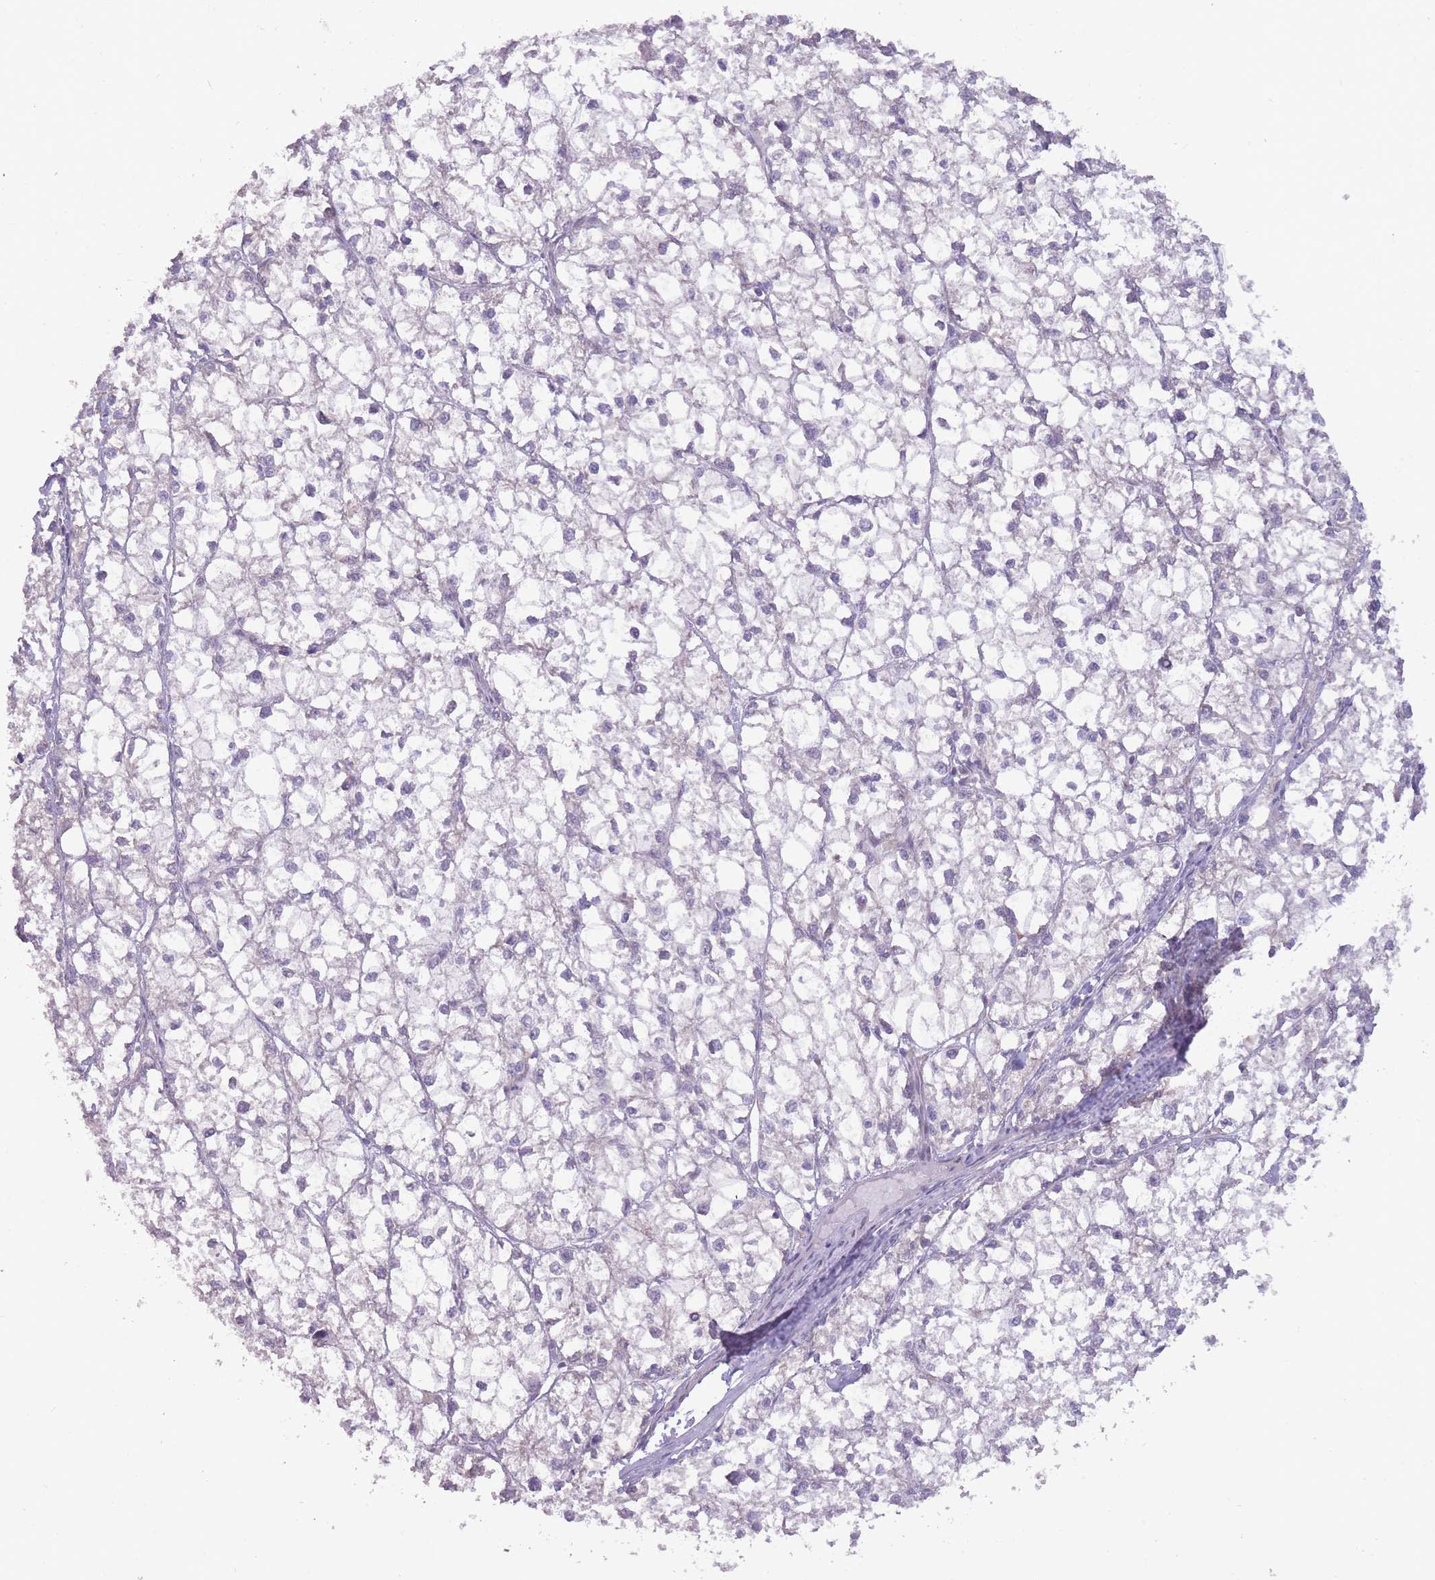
{"staining": {"intensity": "negative", "quantity": "none", "location": "none"}, "tissue": "liver cancer", "cell_type": "Tumor cells", "image_type": "cancer", "snomed": [{"axis": "morphology", "description": "Carcinoma, Hepatocellular, NOS"}, {"axis": "topography", "description": "Liver"}], "caption": "A micrograph of liver hepatocellular carcinoma stained for a protein exhibits no brown staining in tumor cells.", "gene": "TRAPPC5", "patient": {"sex": "female", "age": 43}}